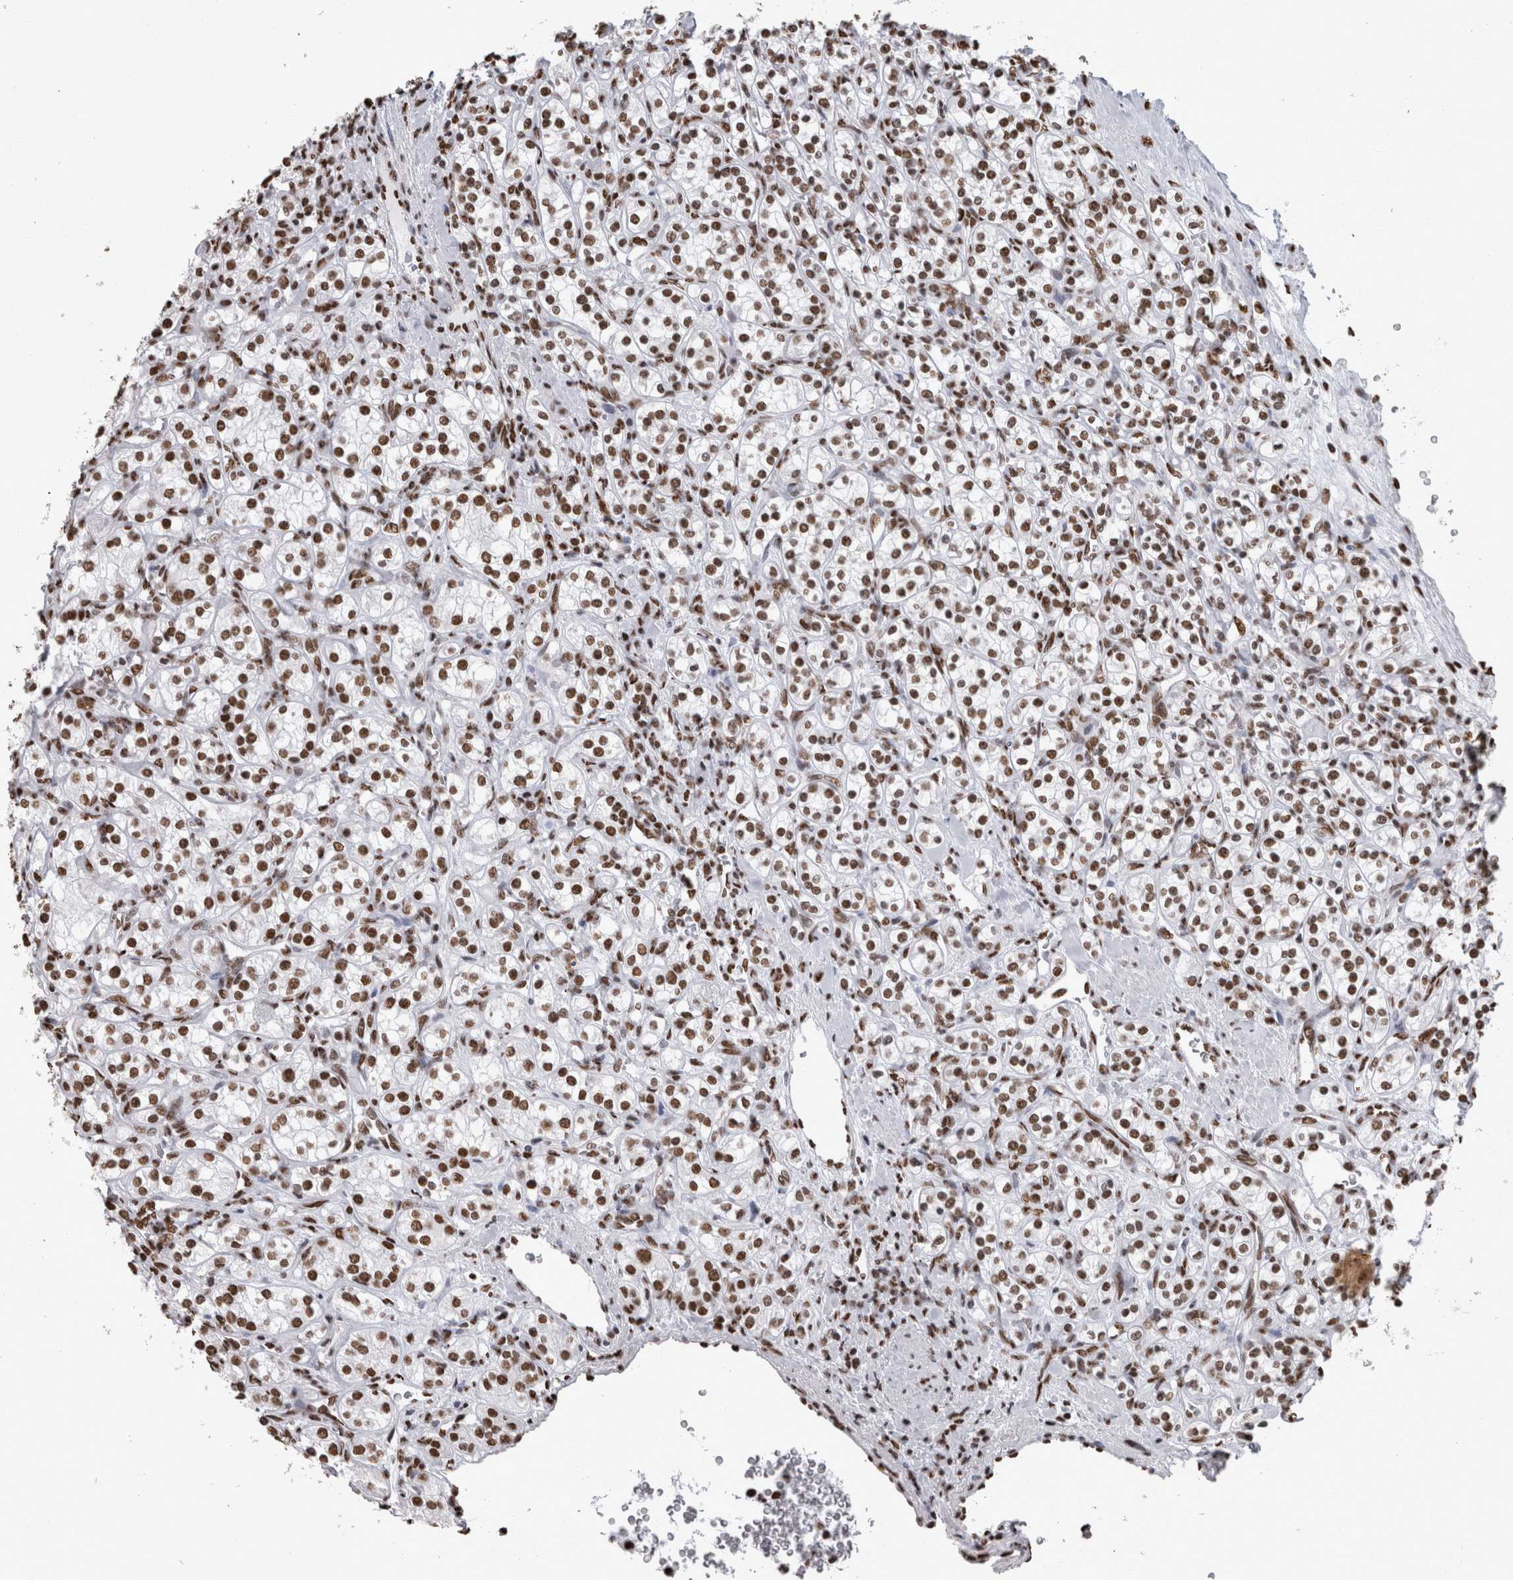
{"staining": {"intensity": "strong", "quantity": ">75%", "location": "nuclear"}, "tissue": "renal cancer", "cell_type": "Tumor cells", "image_type": "cancer", "snomed": [{"axis": "morphology", "description": "Adenocarcinoma, NOS"}, {"axis": "topography", "description": "Kidney"}], "caption": "Human renal cancer stained with a protein marker reveals strong staining in tumor cells.", "gene": "HNRNPM", "patient": {"sex": "male", "age": 77}}